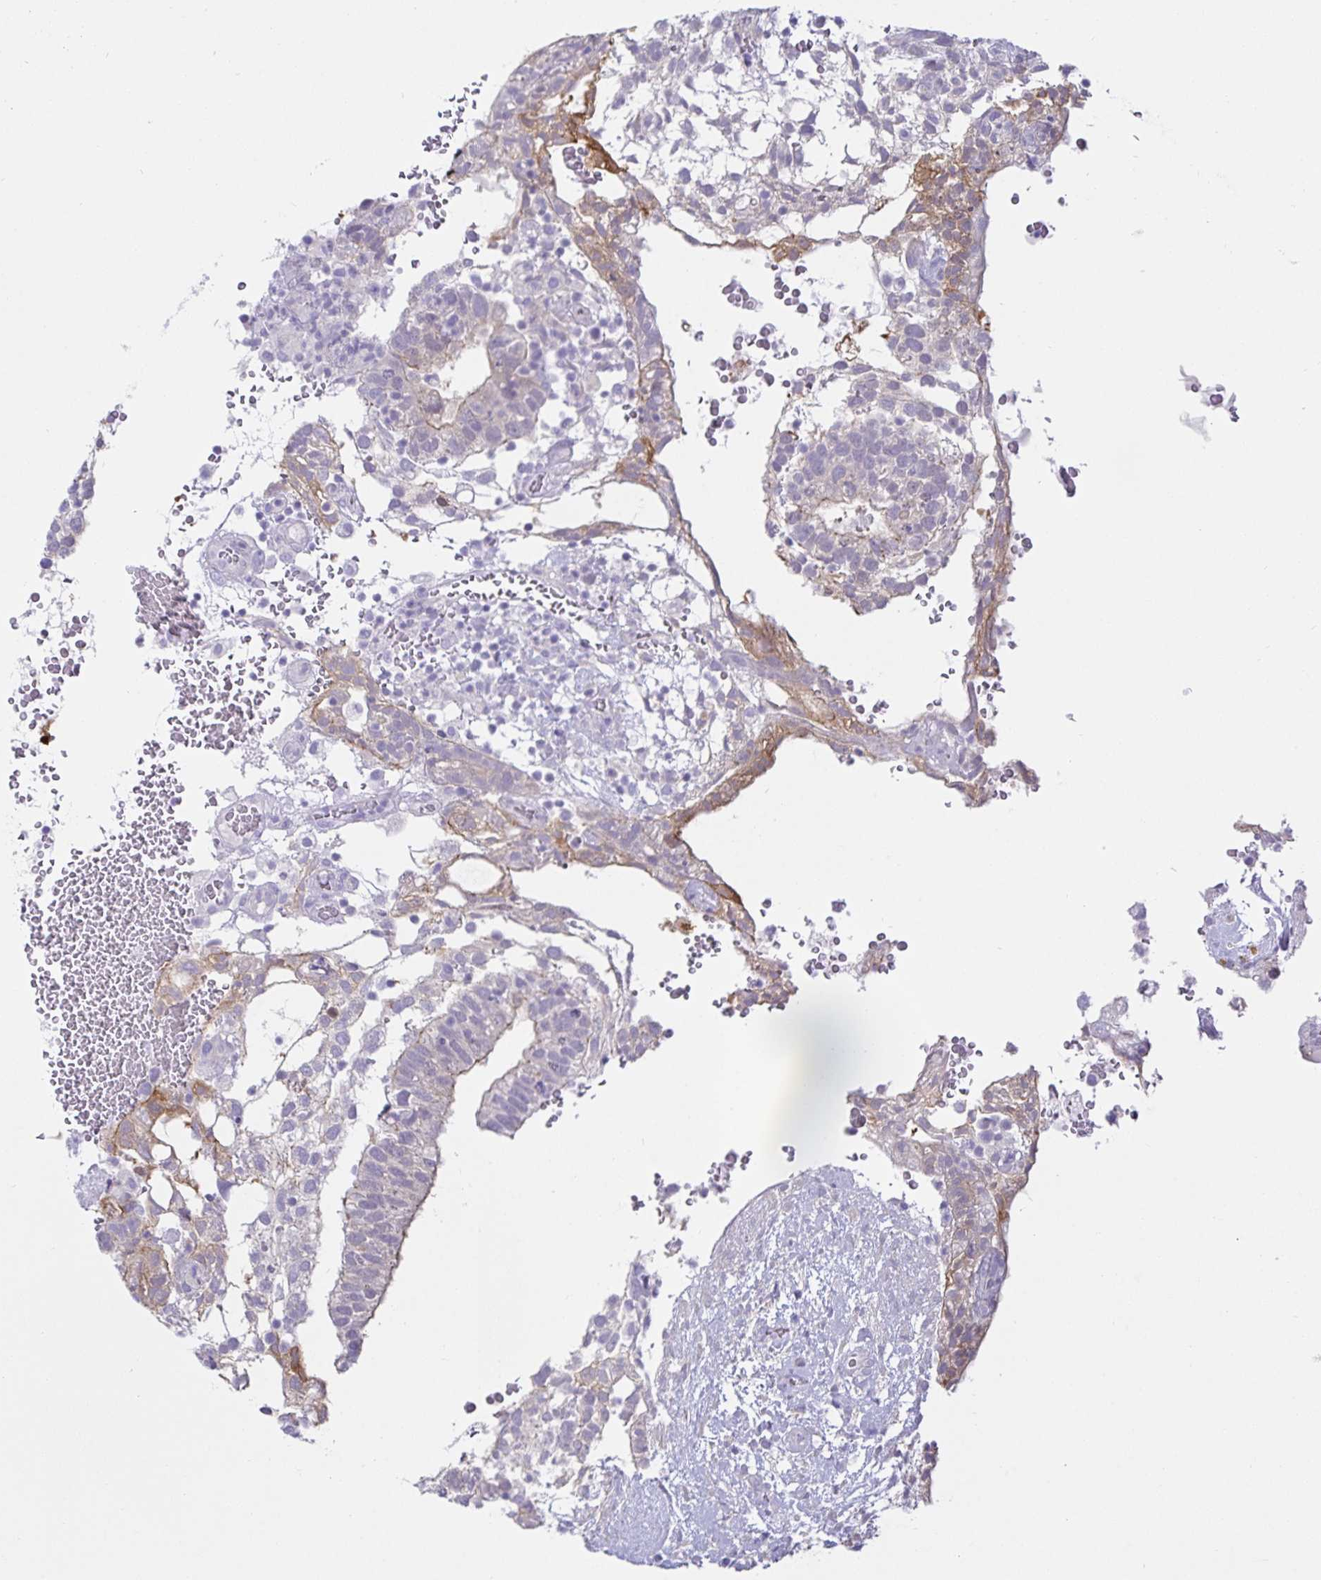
{"staining": {"intensity": "moderate", "quantity": "<25%", "location": "cytoplasmic/membranous"}, "tissue": "testis cancer", "cell_type": "Tumor cells", "image_type": "cancer", "snomed": [{"axis": "morphology", "description": "Carcinoma, Embryonal, NOS"}, {"axis": "topography", "description": "Testis"}], "caption": "Protein analysis of embryonal carcinoma (testis) tissue exhibits moderate cytoplasmic/membranous expression in approximately <25% of tumor cells. Ihc stains the protein in brown and the nuclei are stained blue.", "gene": "MON2", "patient": {"sex": "male", "age": 32}}